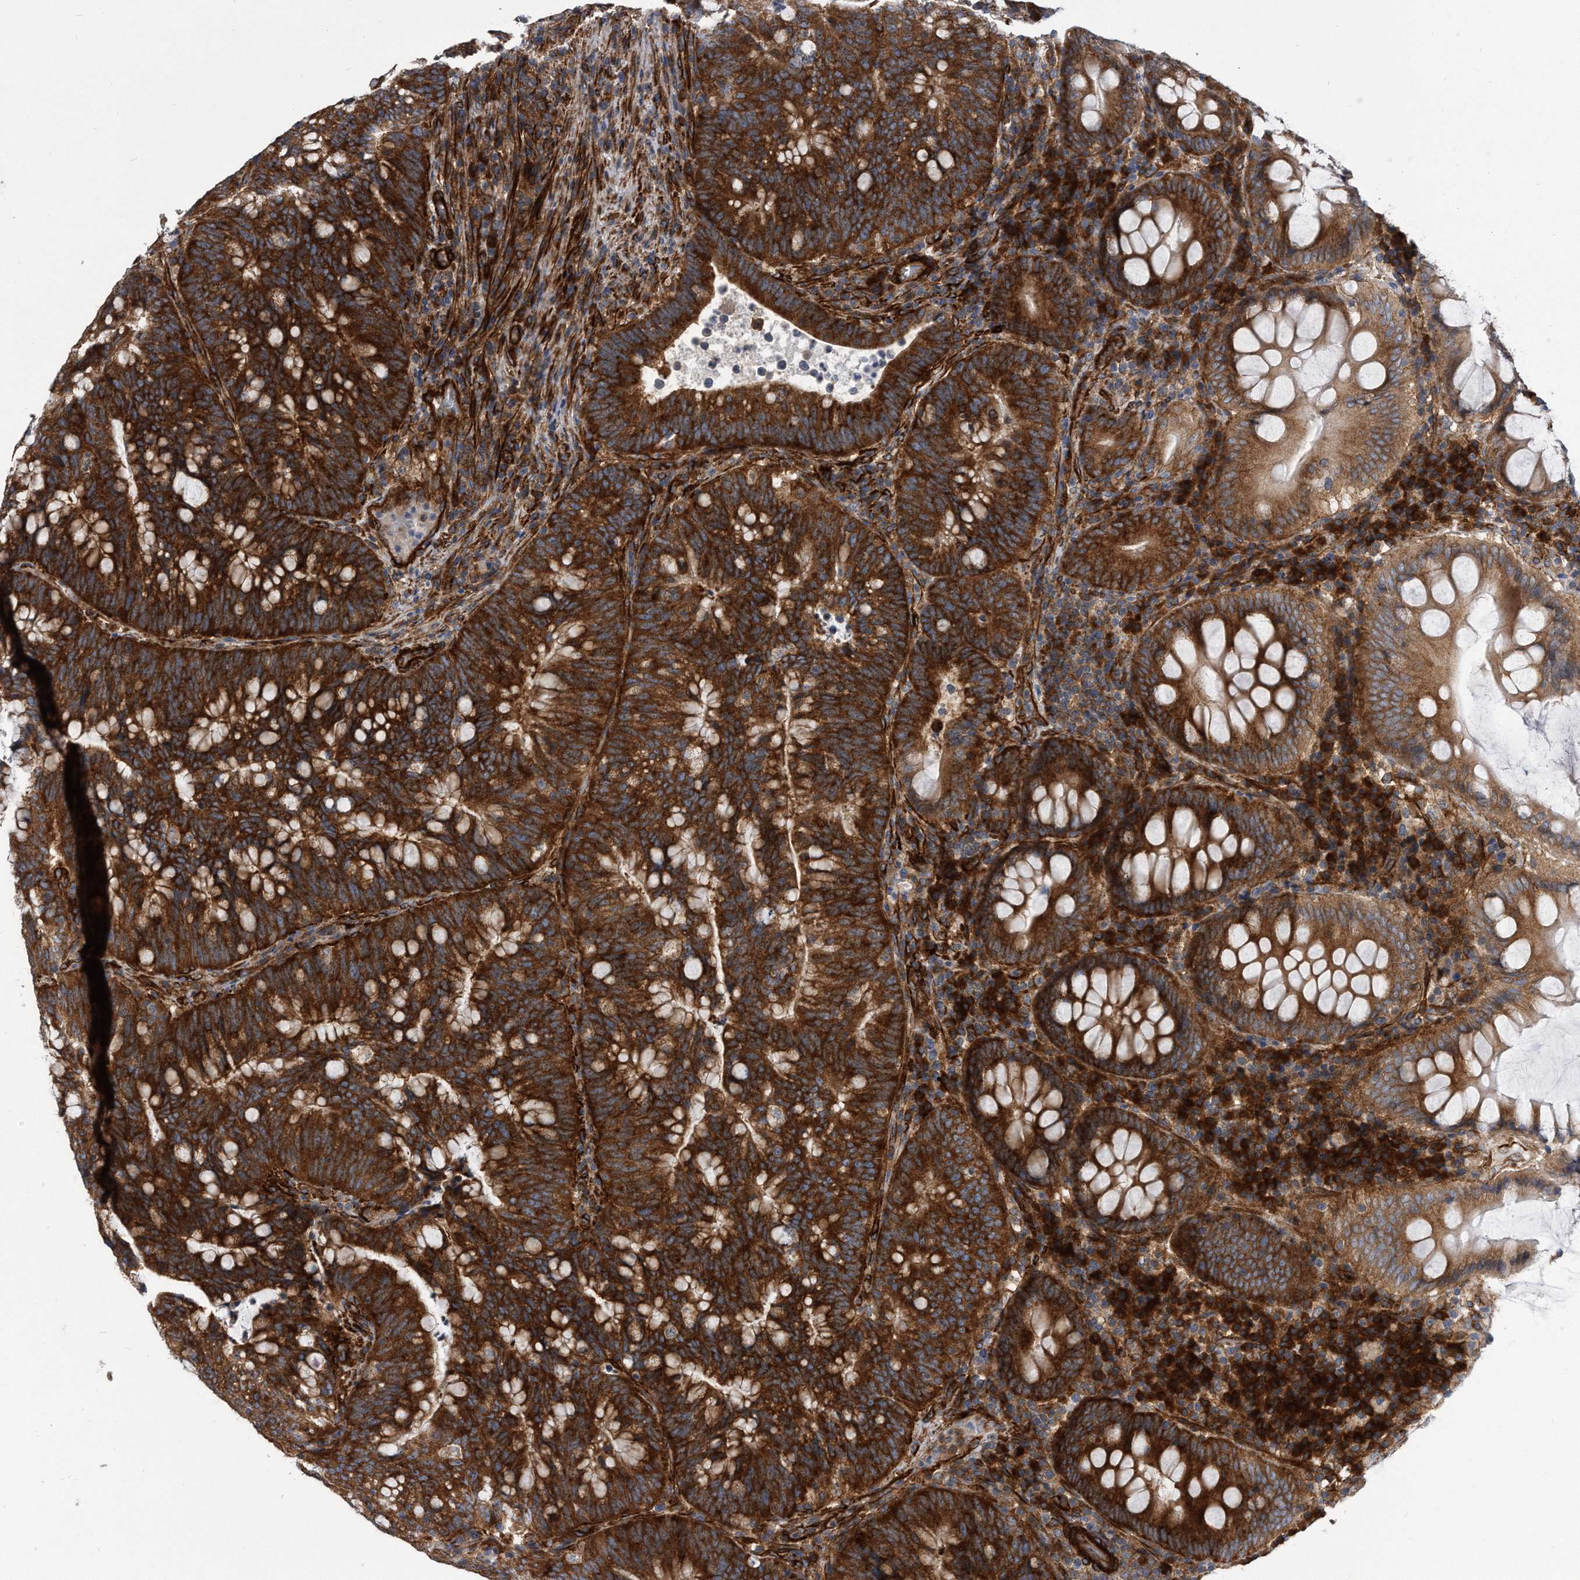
{"staining": {"intensity": "strong", "quantity": ">75%", "location": "cytoplasmic/membranous"}, "tissue": "colorectal cancer", "cell_type": "Tumor cells", "image_type": "cancer", "snomed": [{"axis": "morphology", "description": "Adenocarcinoma, NOS"}, {"axis": "topography", "description": "Colon"}], "caption": "Protein expression analysis of human adenocarcinoma (colorectal) reveals strong cytoplasmic/membranous expression in about >75% of tumor cells. (Brightfield microscopy of DAB IHC at high magnification).", "gene": "EIF2B4", "patient": {"sex": "female", "age": 66}}